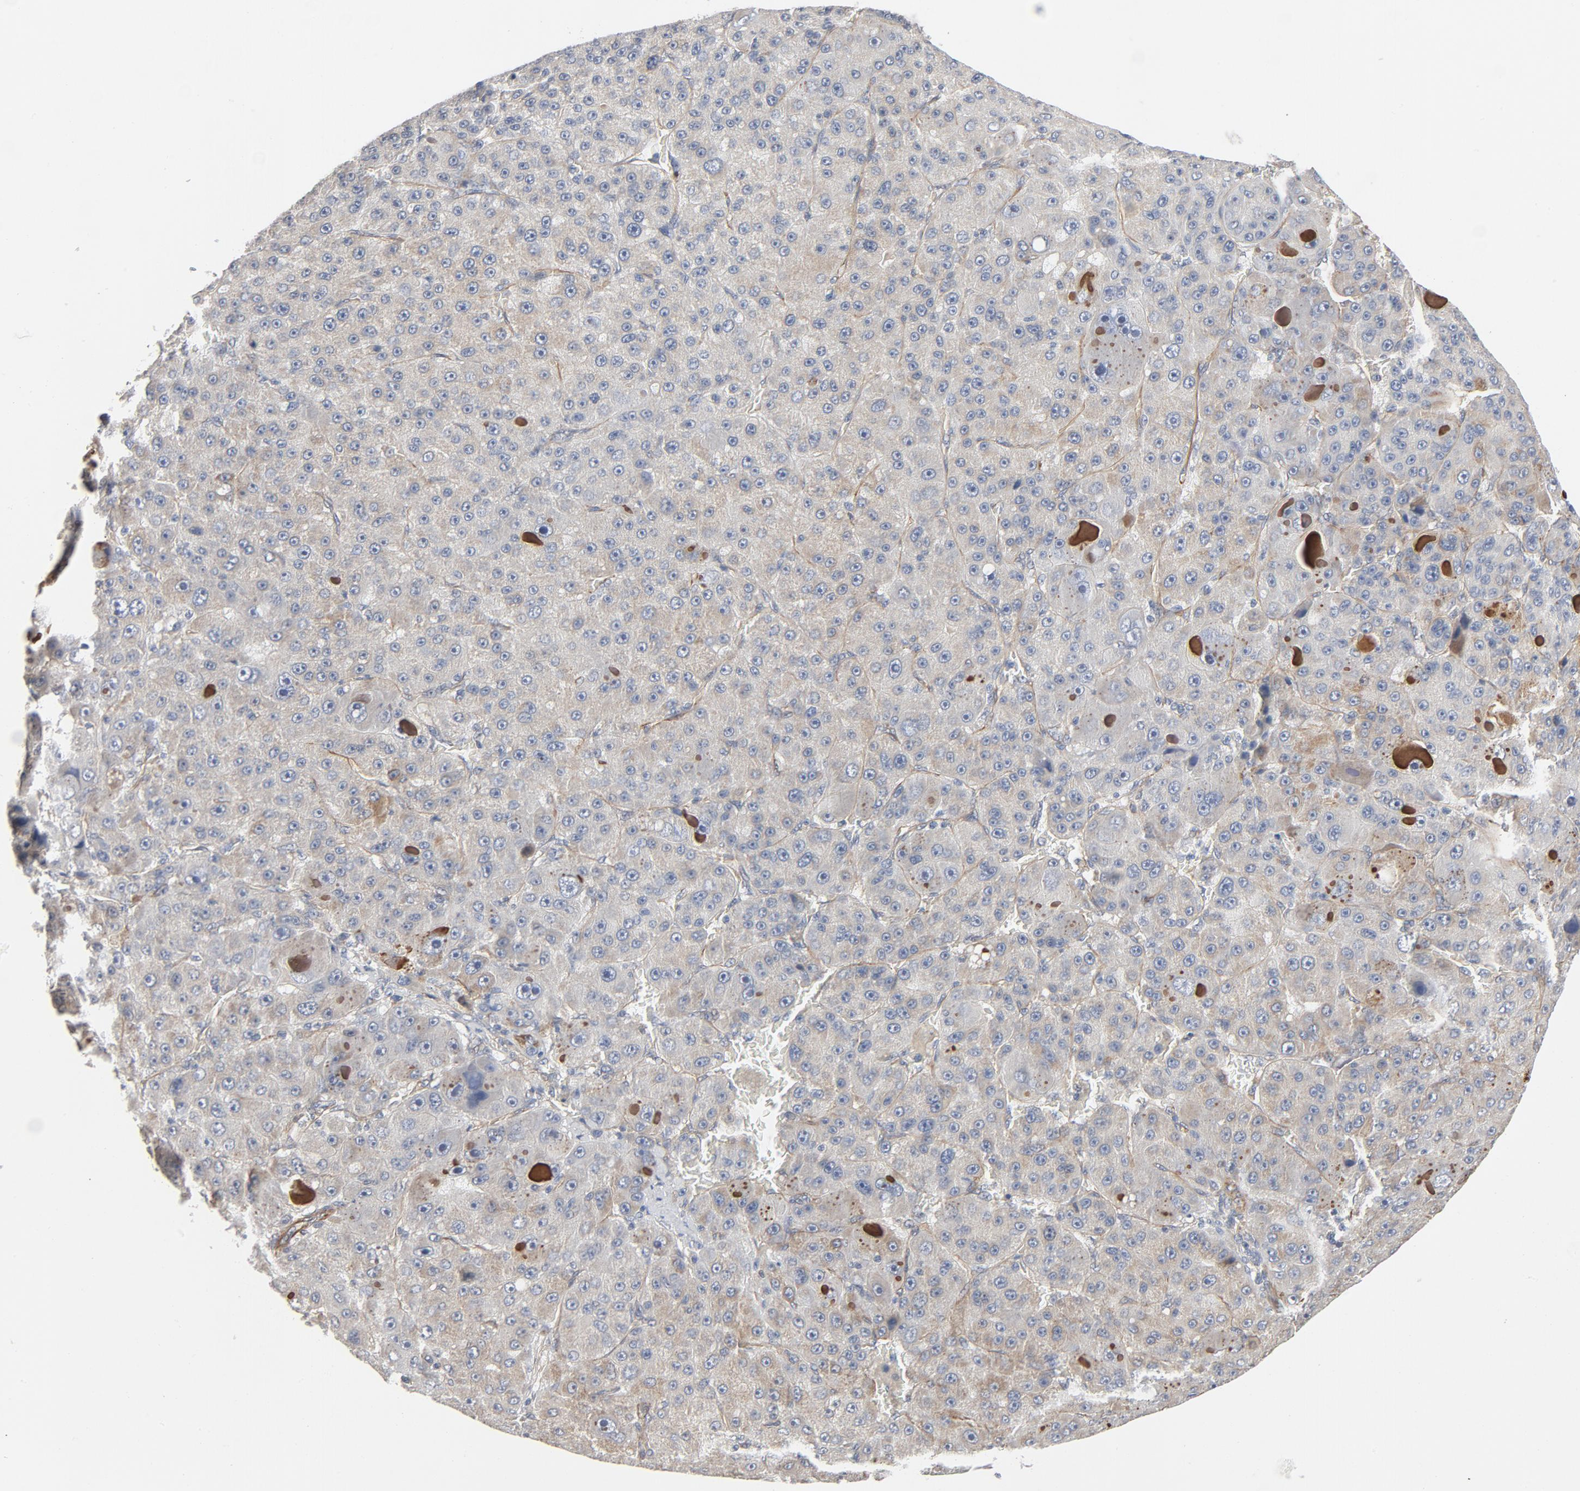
{"staining": {"intensity": "moderate", "quantity": "25%-75%", "location": "cytoplasmic/membranous"}, "tissue": "liver cancer", "cell_type": "Tumor cells", "image_type": "cancer", "snomed": [{"axis": "morphology", "description": "Carcinoma, Hepatocellular, NOS"}, {"axis": "topography", "description": "Liver"}], "caption": "Hepatocellular carcinoma (liver) tissue shows moderate cytoplasmic/membranous staining in about 25%-75% of tumor cells, visualized by immunohistochemistry.", "gene": "TRIOBP", "patient": {"sex": "male", "age": 76}}